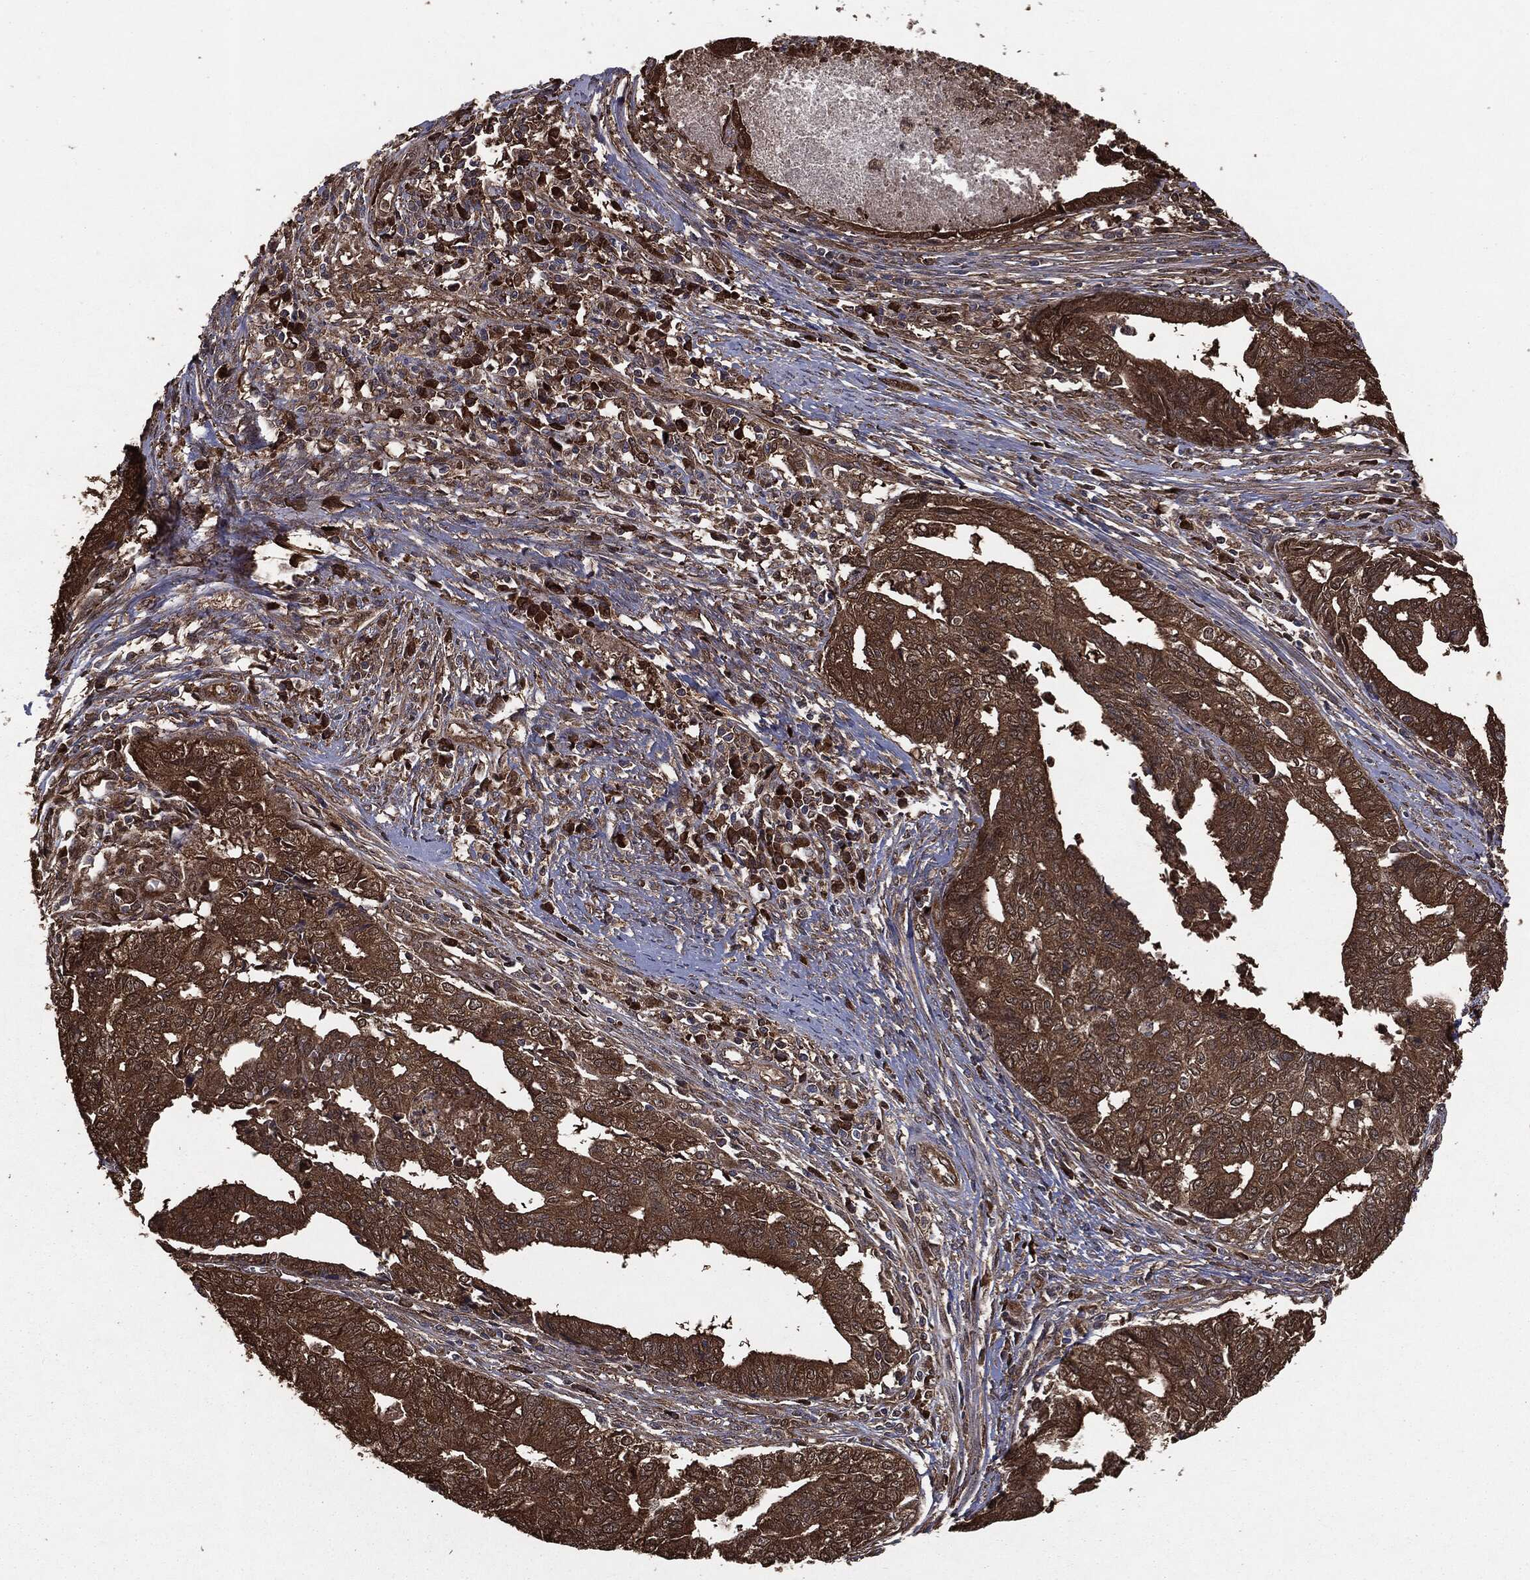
{"staining": {"intensity": "strong", "quantity": ">75%", "location": "cytoplasmic/membranous"}, "tissue": "endometrial cancer", "cell_type": "Tumor cells", "image_type": "cancer", "snomed": [{"axis": "morphology", "description": "Adenocarcinoma, NOS"}, {"axis": "topography", "description": "Endometrium"}], "caption": "Protein expression by immunohistochemistry (IHC) exhibits strong cytoplasmic/membranous staining in approximately >75% of tumor cells in endometrial cancer.", "gene": "NME1", "patient": {"sex": "female", "age": 65}}